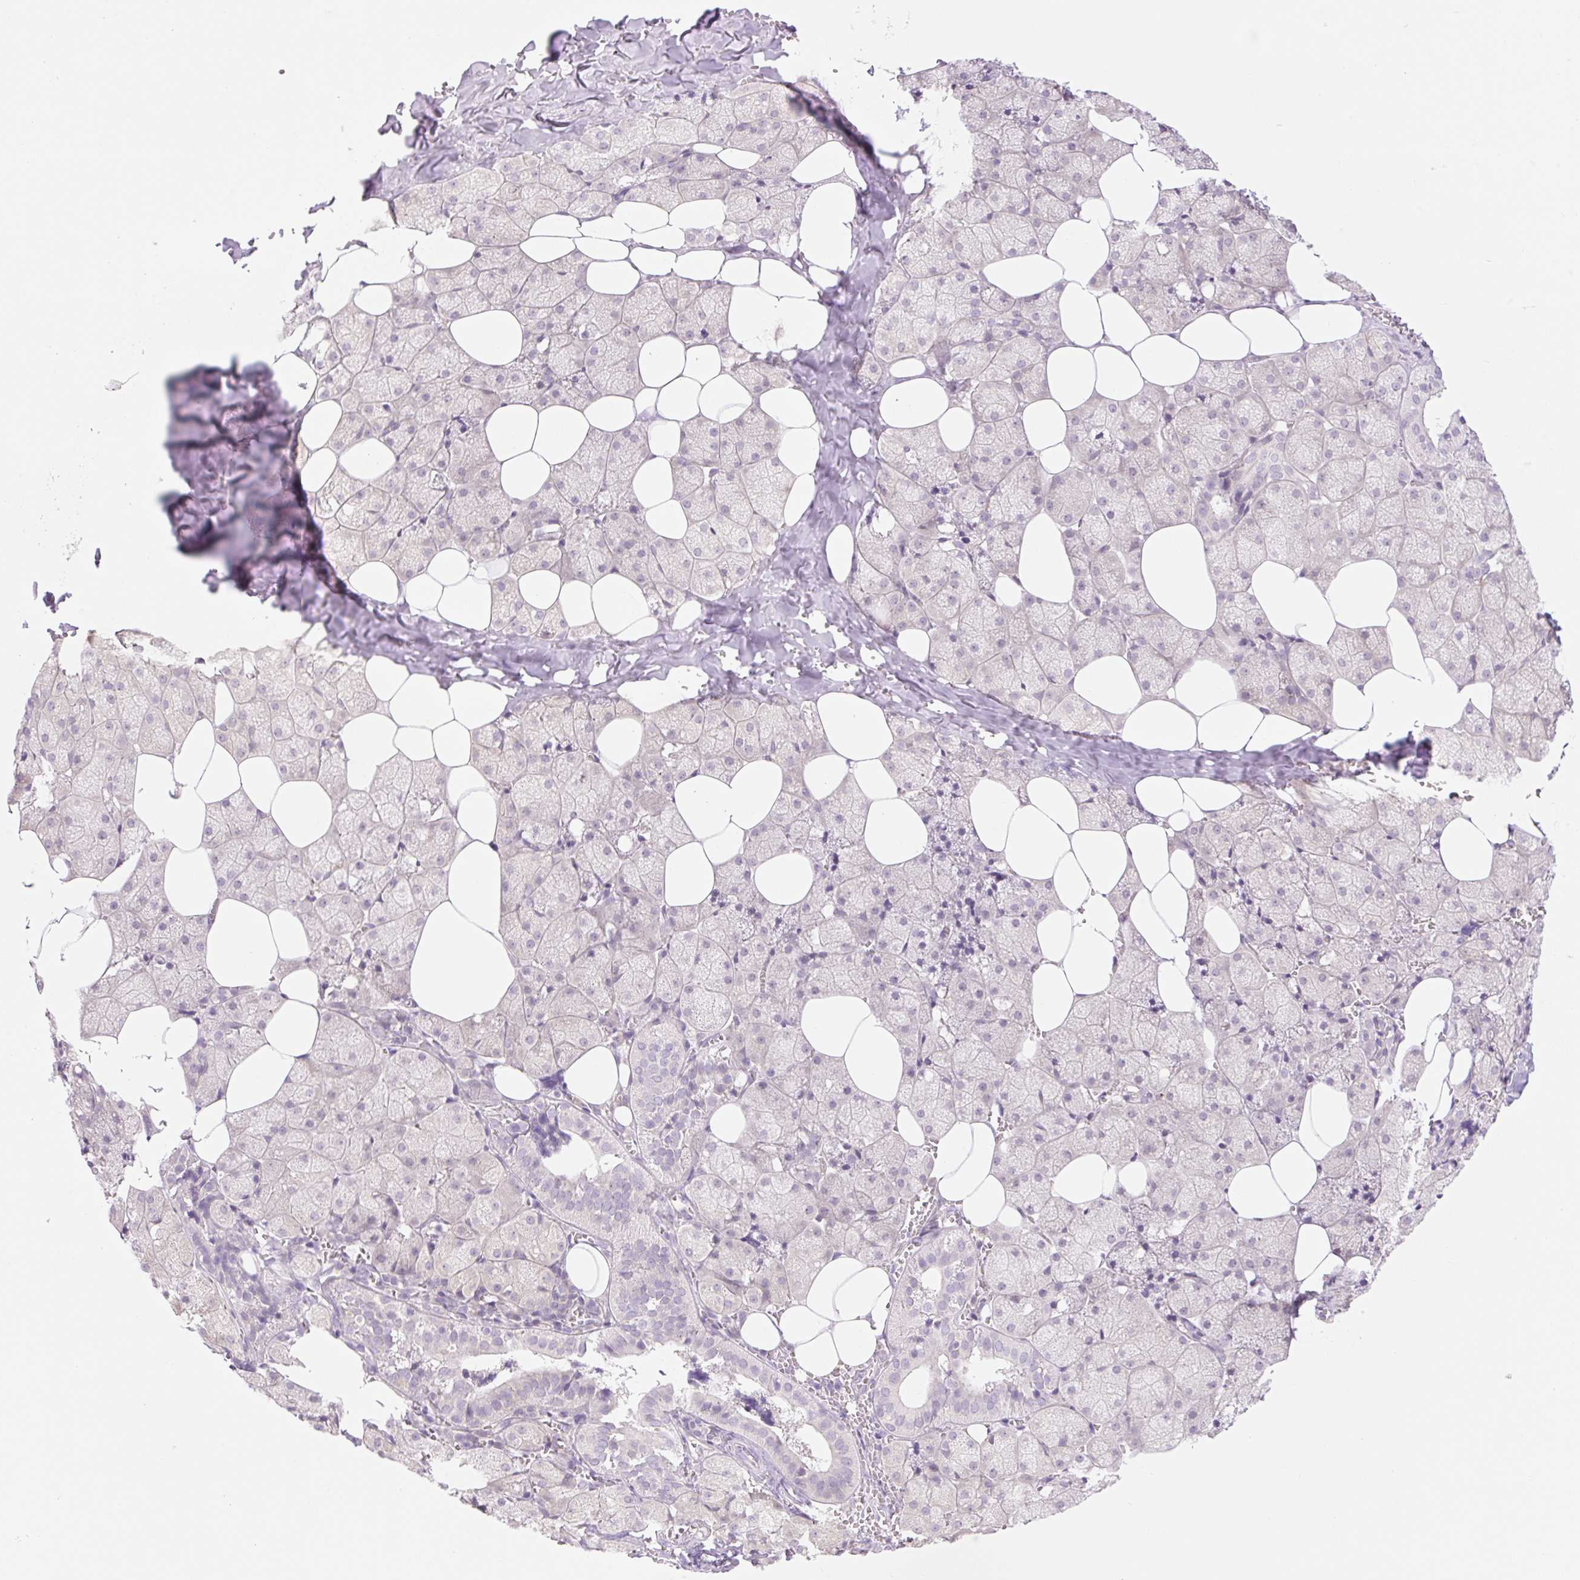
{"staining": {"intensity": "weak", "quantity": "25%-75%", "location": "cytoplasmic/membranous"}, "tissue": "salivary gland", "cell_type": "Glandular cells", "image_type": "normal", "snomed": [{"axis": "morphology", "description": "Normal tissue, NOS"}, {"axis": "topography", "description": "Salivary gland"}, {"axis": "topography", "description": "Peripheral nerve tissue"}], "caption": "The photomicrograph exhibits a brown stain indicating the presence of a protein in the cytoplasmic/membranous of glandular cells in salivary gland.", "gene": "COL5A1", "patient": {"sex": "male", "age": 38}}